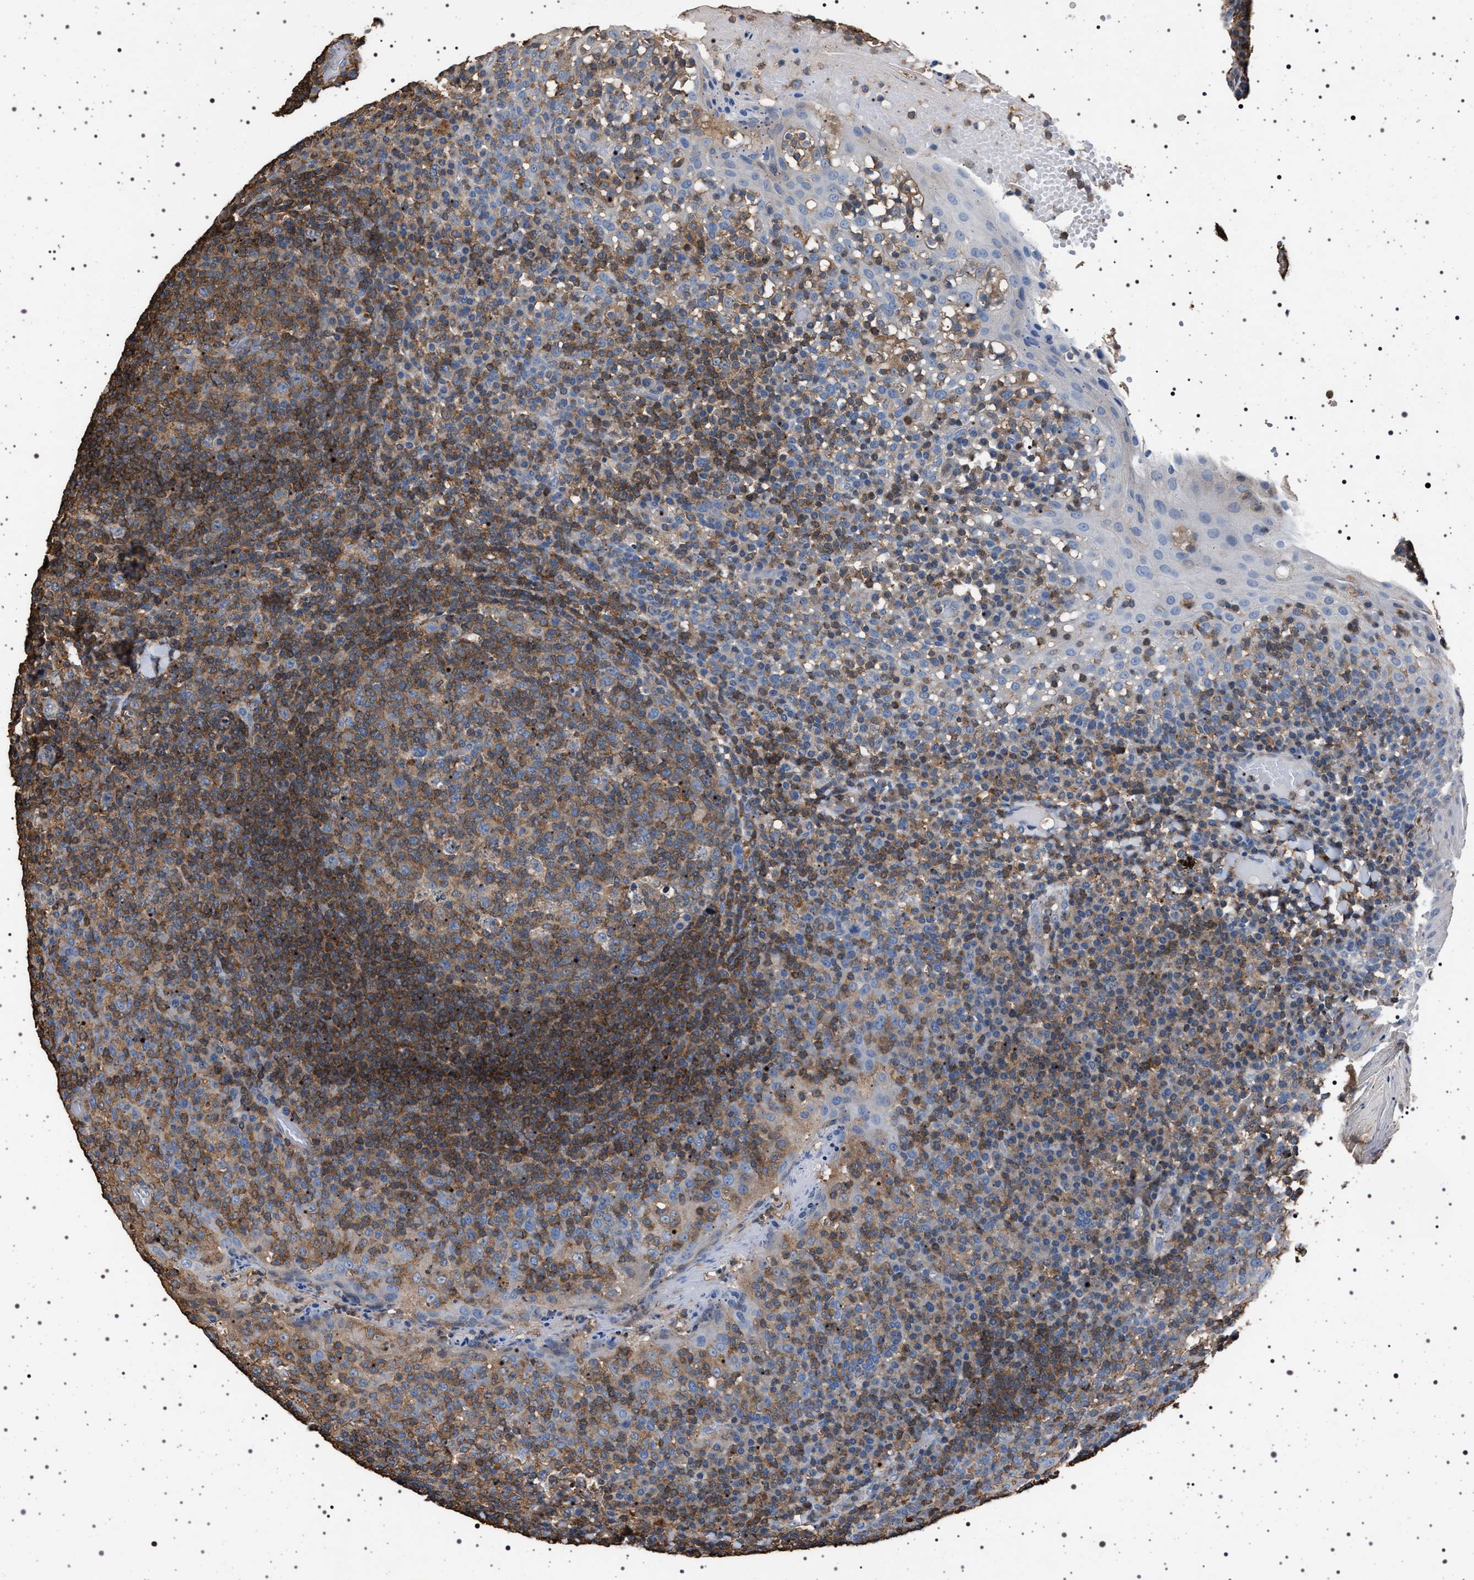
{"staining": {"intensity": "moderate", "quantity": ">75%", "location": "cytoplasmic/membranous"}, "tissue": "tonsil", "cell_type": "Germinal center cells", "image_type": "normal", "snomed": [{"axis": "morphology", "description": "Normal tissue, NOS"}, {"axis": "topography", "description": "Tonsil"}], "caption": "A brown stain shows moderate cytoplasmic/membranous expression of a protein in germinal center cells of normal tonsil.", "gene": "SMAP2", "patient": {"sex": "female", "age": 19}}